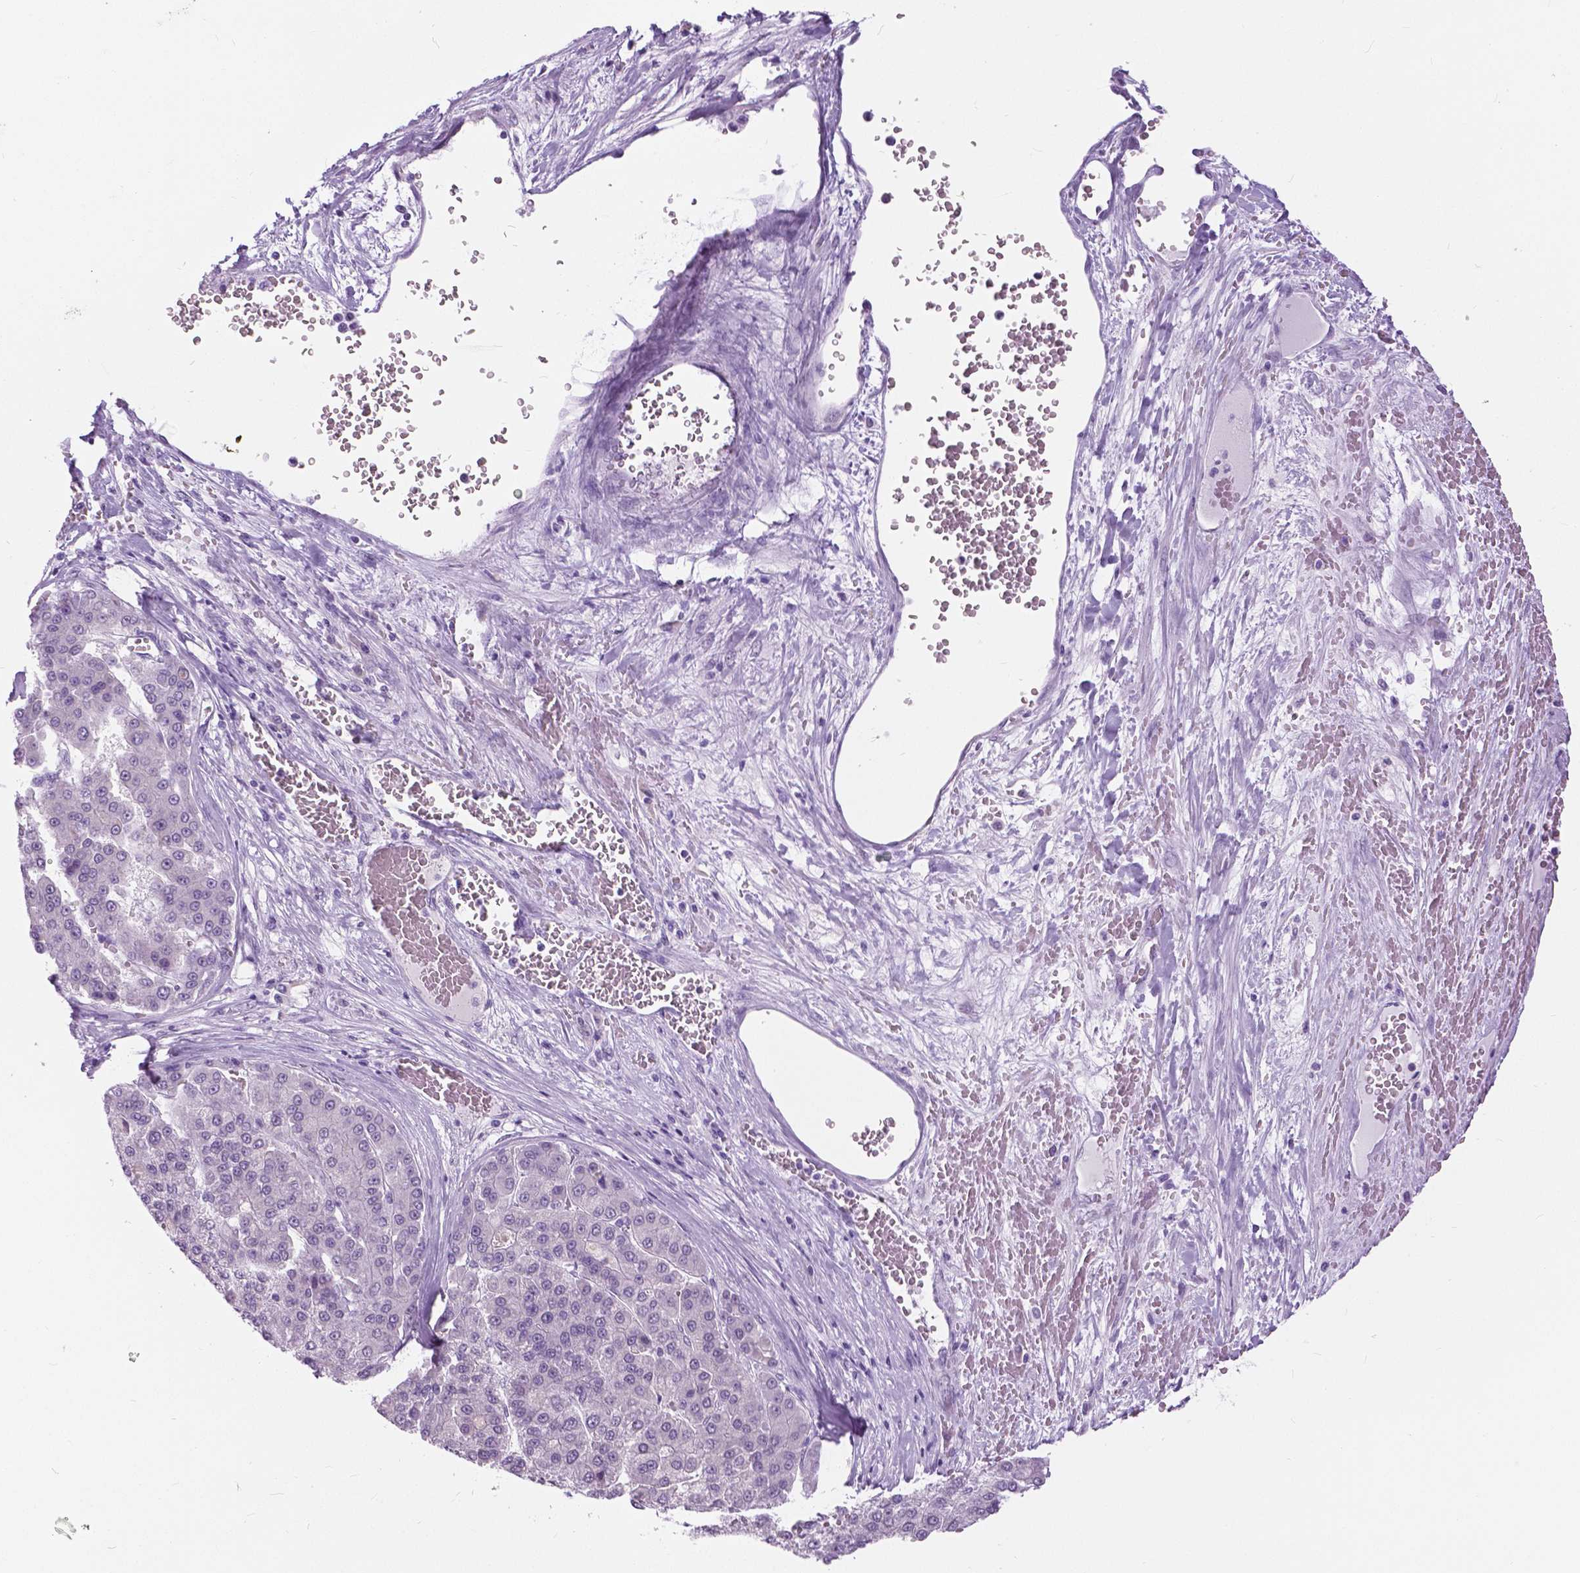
{"staining": {"intensity": "negative", "quantity": "none", "location": "none"}, "tissue": "liver cancer", "cell_type": "Tumor cells", "image_type": "cancer", "snomed": [{"axis": "morphology", "description": "Carcinoma, Hepatocellular, NOS"}, {"axis": "topography", "description": "Liver"}], "caption": "Tumor cells are negative for protein expression in human liver cancer.", "gene": "MYOM1", "patient": {"sex": "male", "age": 70}}